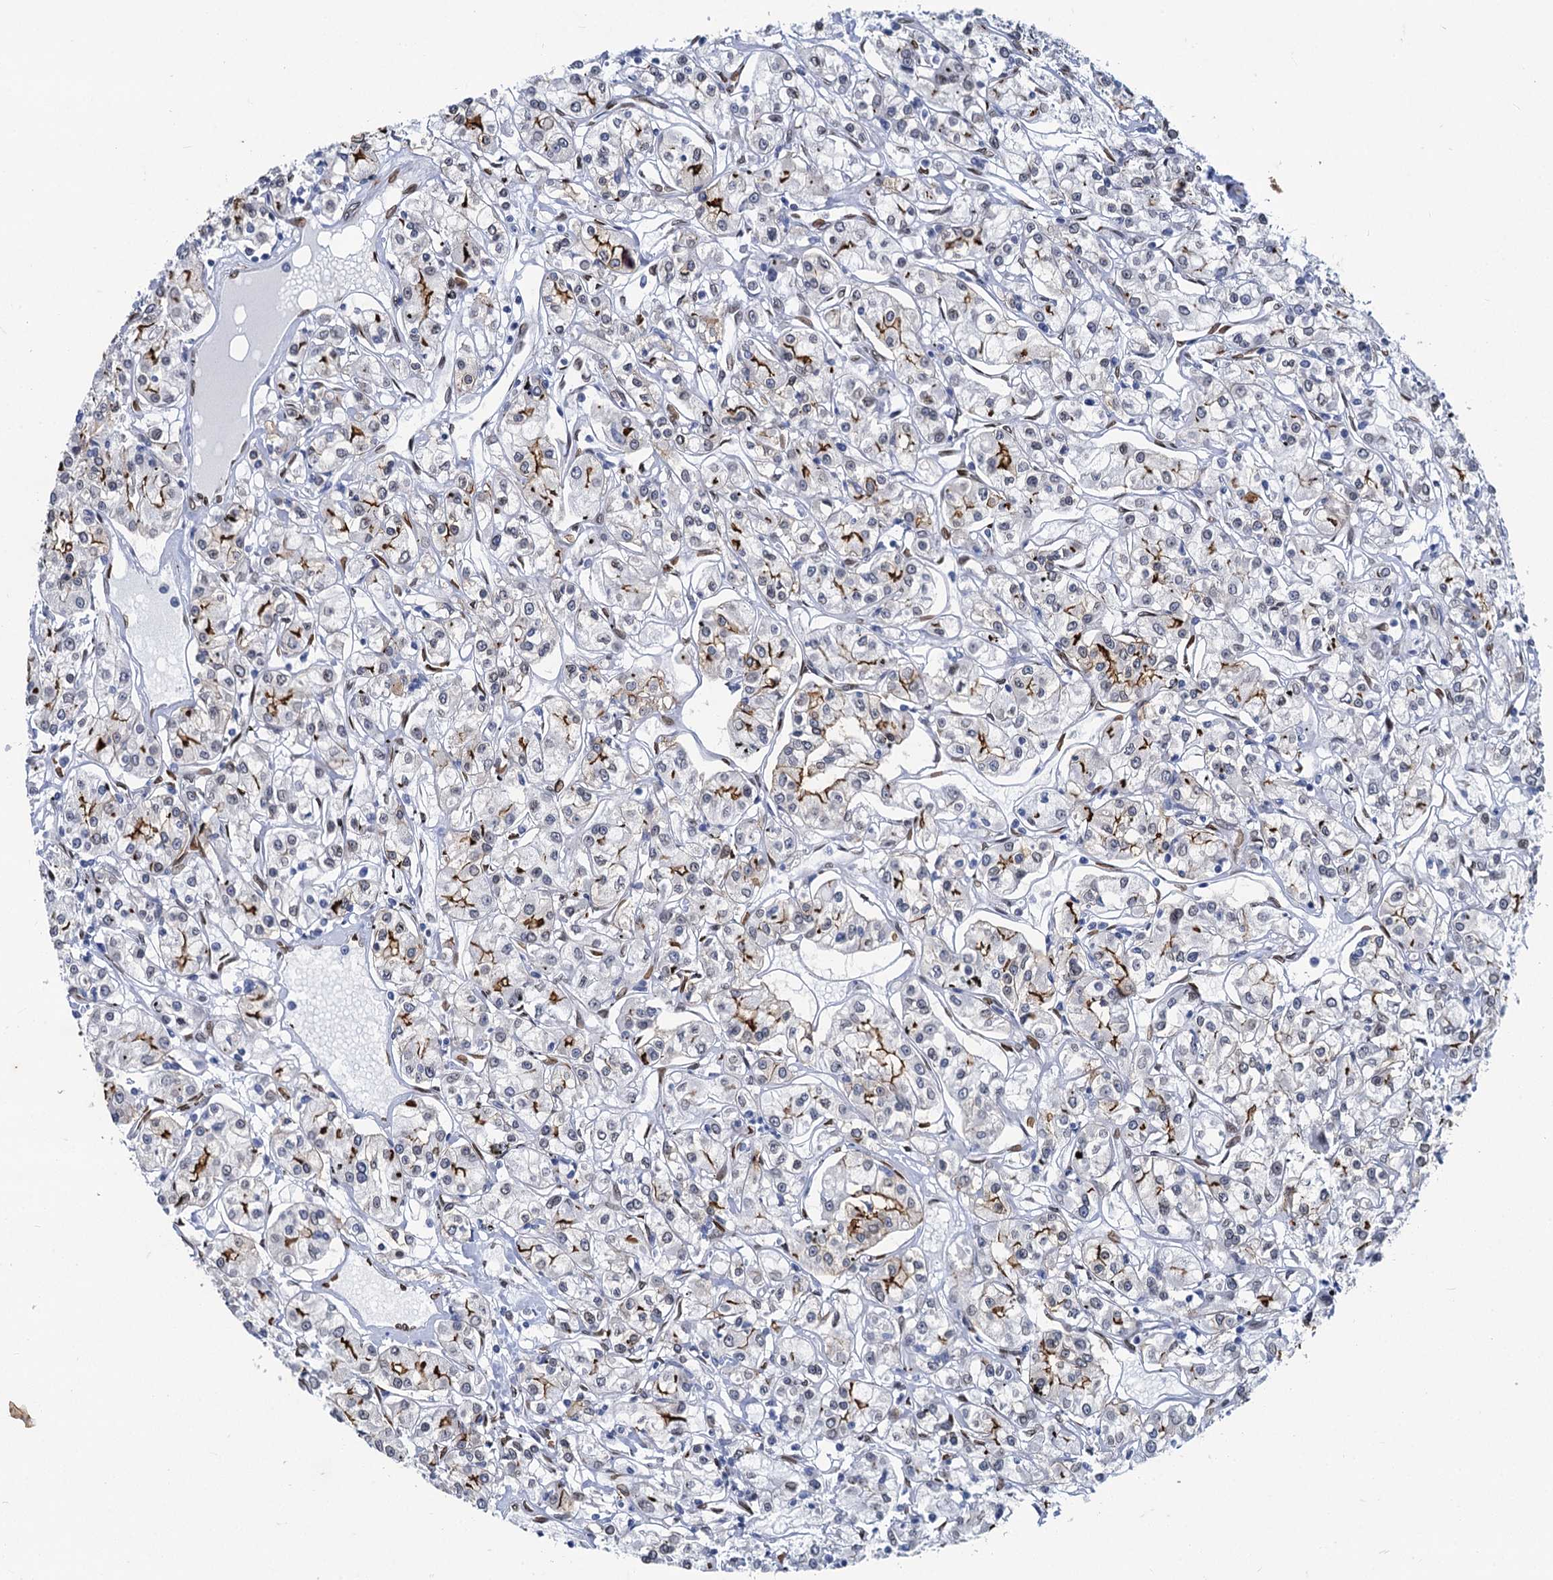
{"staining": {"intensity": "strong", "quantity": "<25%", "location": "cytoplasmic/membranous"}, "tissue": "renal cancer", "cell_type": "Tumor cells", "image_type": "cancer", "snomed": [{"axis": "morphology", "description": "Adenocarcinoma, NOS"}, {"axis": "topography", "description": "Kidney"}], "caption": "Strong cytoplasmic/membranous staining is present in approximately <25% of tumor cells in renal cancer (adenocarcinoma). Using DAB (3,3'-diaminobenzidine) (brown) and hematoxylin (blue) stains, captured at high magnification using brightfield microscopy.", "gene": "PRSS35", "patient": {"sex": "female", "age": 59}}